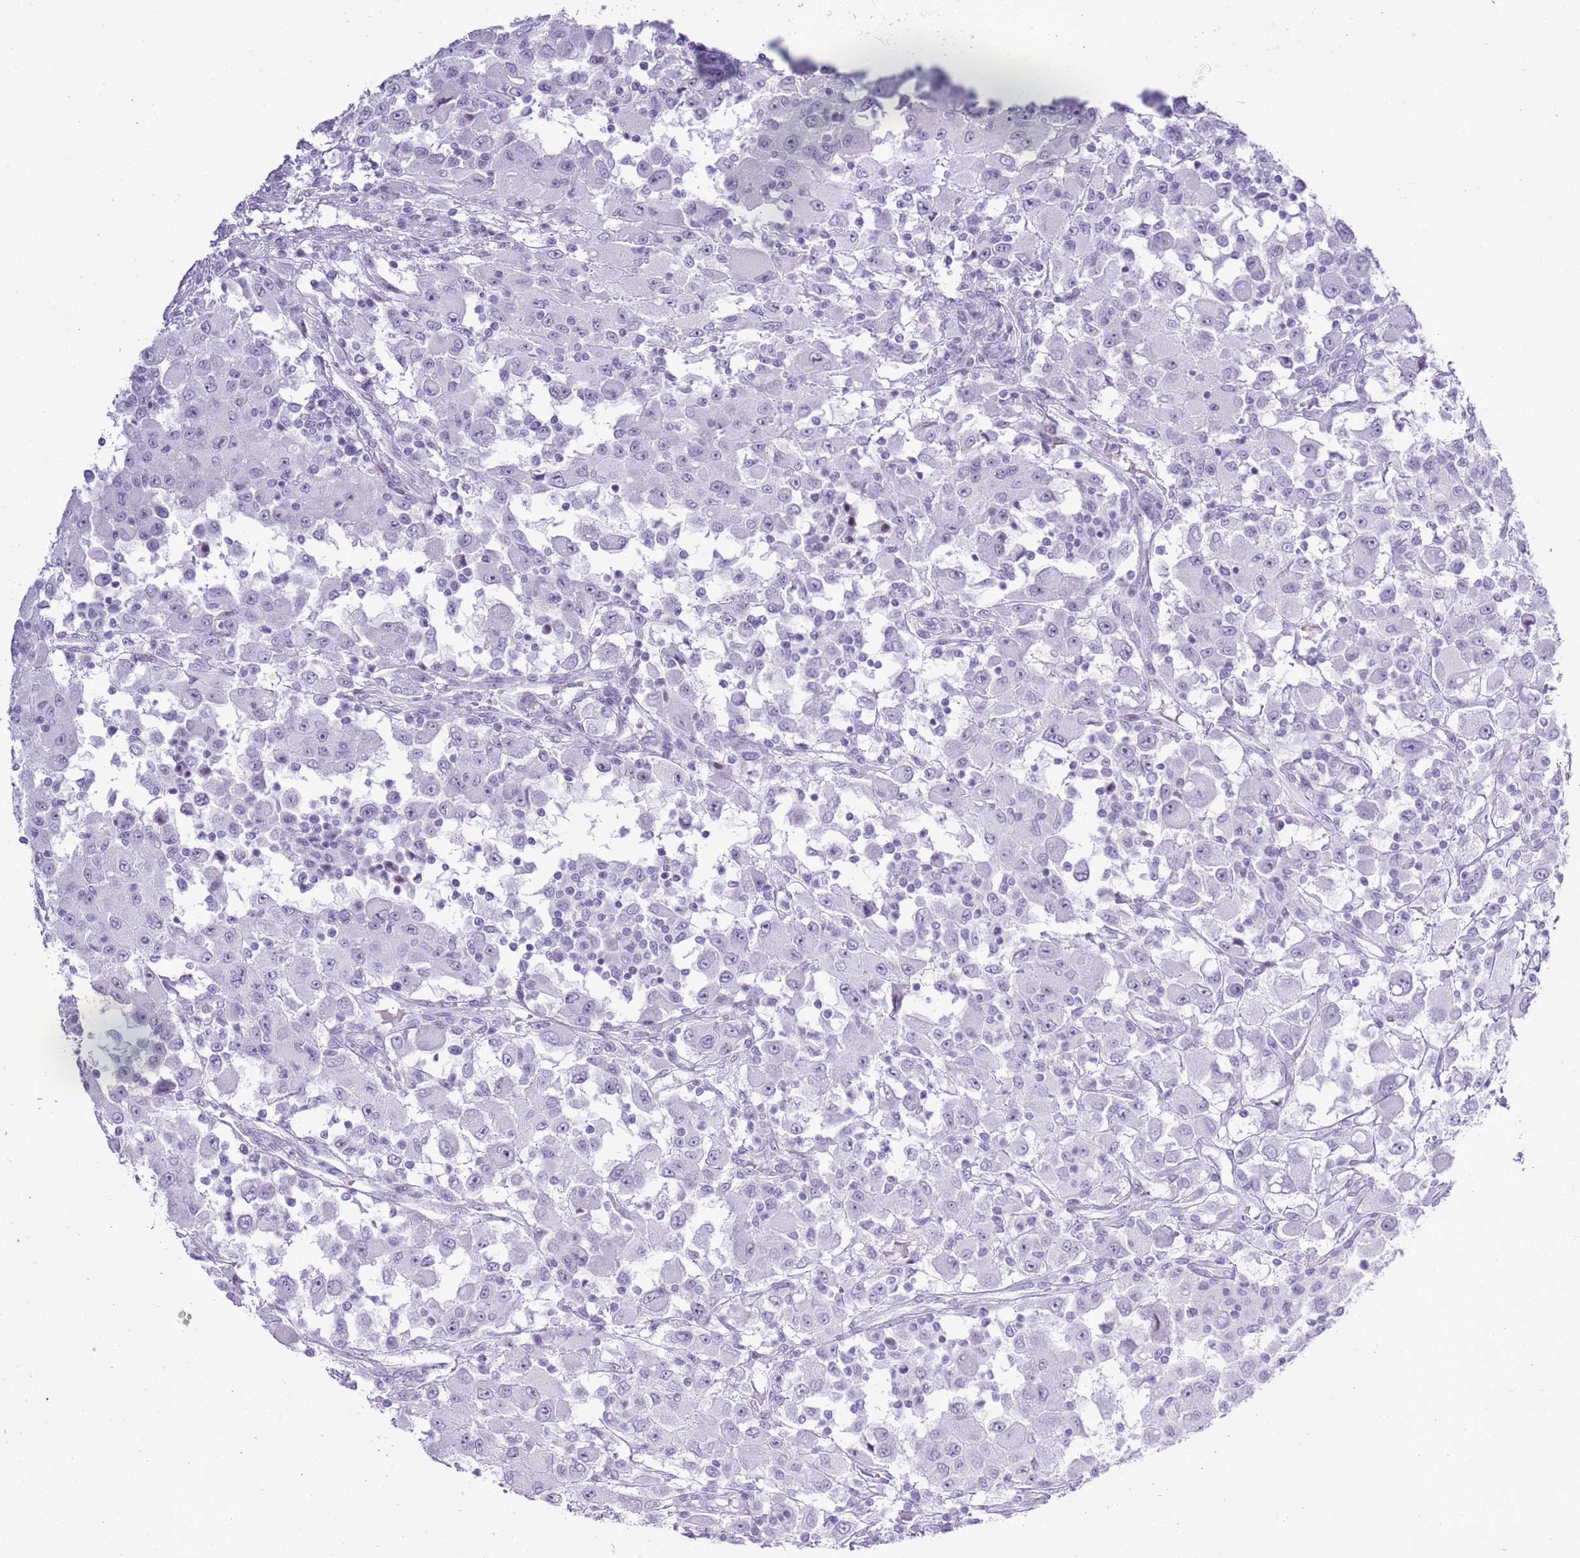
{"staining": {"intensity": "negative", "quantity": "none", "location": "none"}, "tissue": "renal cancer", "cell_type": "Tumor cells", "image_type": "cancer", "snomed": [{"axis": "morphology", "description": "Adenocarcinoma, NOS"}, {"axis": "topography", "description": "Kidney"}], "caption": "Human renal cancer (adenocarcinoma) stained for a protein using immunohistochemistry demonstrates no positivity in tumor cells.", "gene": "ASIP", "patient": {"sex": "female", "age": 67}}